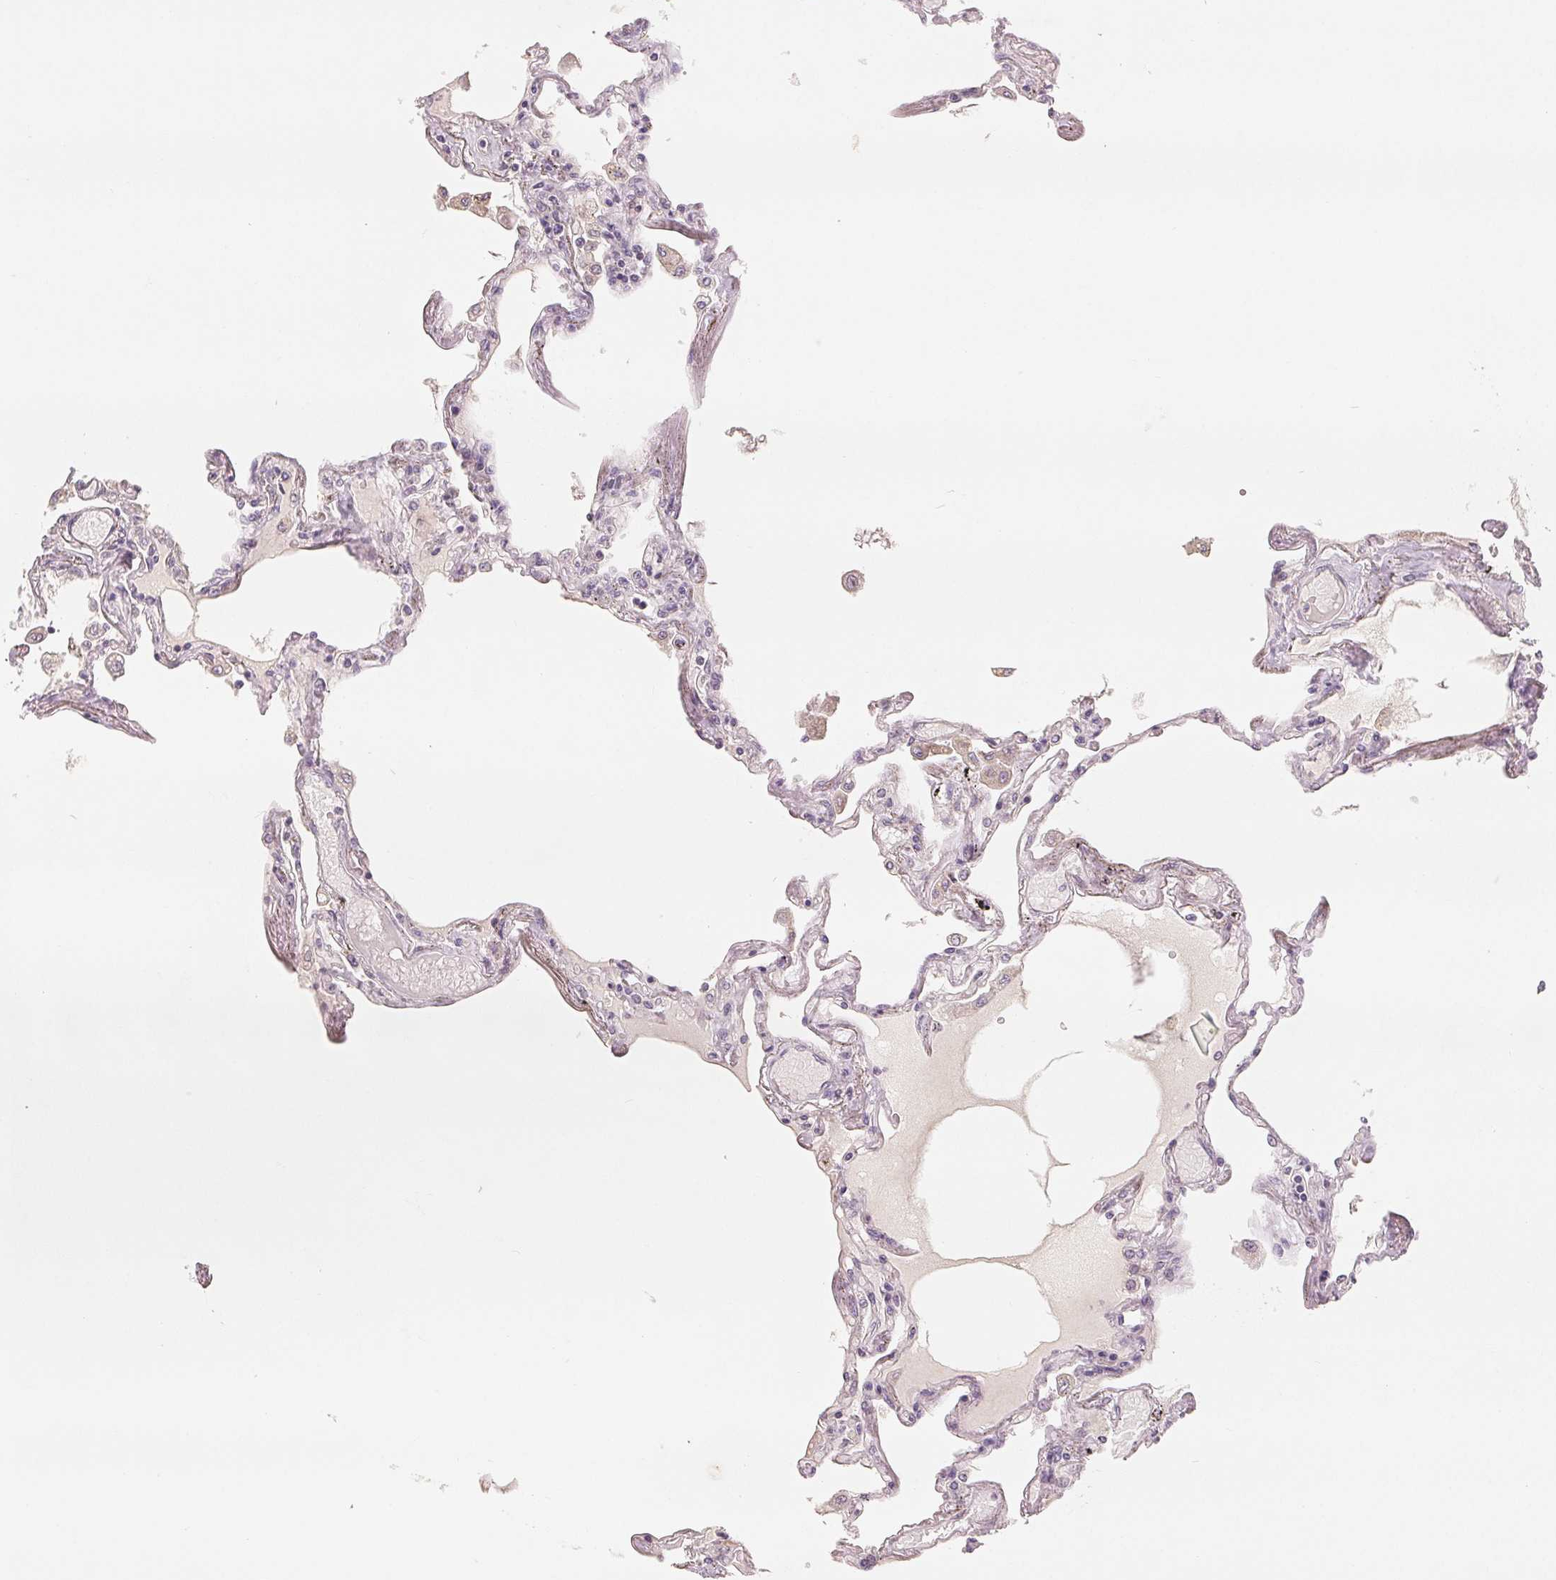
{"staining": {"intensity": "weak", "quantity": "<25%", "location": "cytoplasmic/membranous"}, "tissue": "lung", "cell_type": "Alveolar cells", "image_type": "normal", "snomed": [{"axis": "morphology", "description": "Normal tissue, NOS"}, {"axis": "morphology", "description": "Adenocarcinoma, NOS"}, {"axis": "topography", "description": "Cartilage tissue"}, {"axis": "topography", "description": "Lung"}], "caption": "Immunohistochemistry (IHC) histopathology image of normal lung: lung stained with DAB reveals no significant protein staining in alveolar cells. The staining is performed using DAB (3,3'-diaminobenzidine) brown chromogen with nuclei counter-stained in using hematoxylin.", "gene": "TMSB15B", "patient": {"sex": "female", "age": 67}}